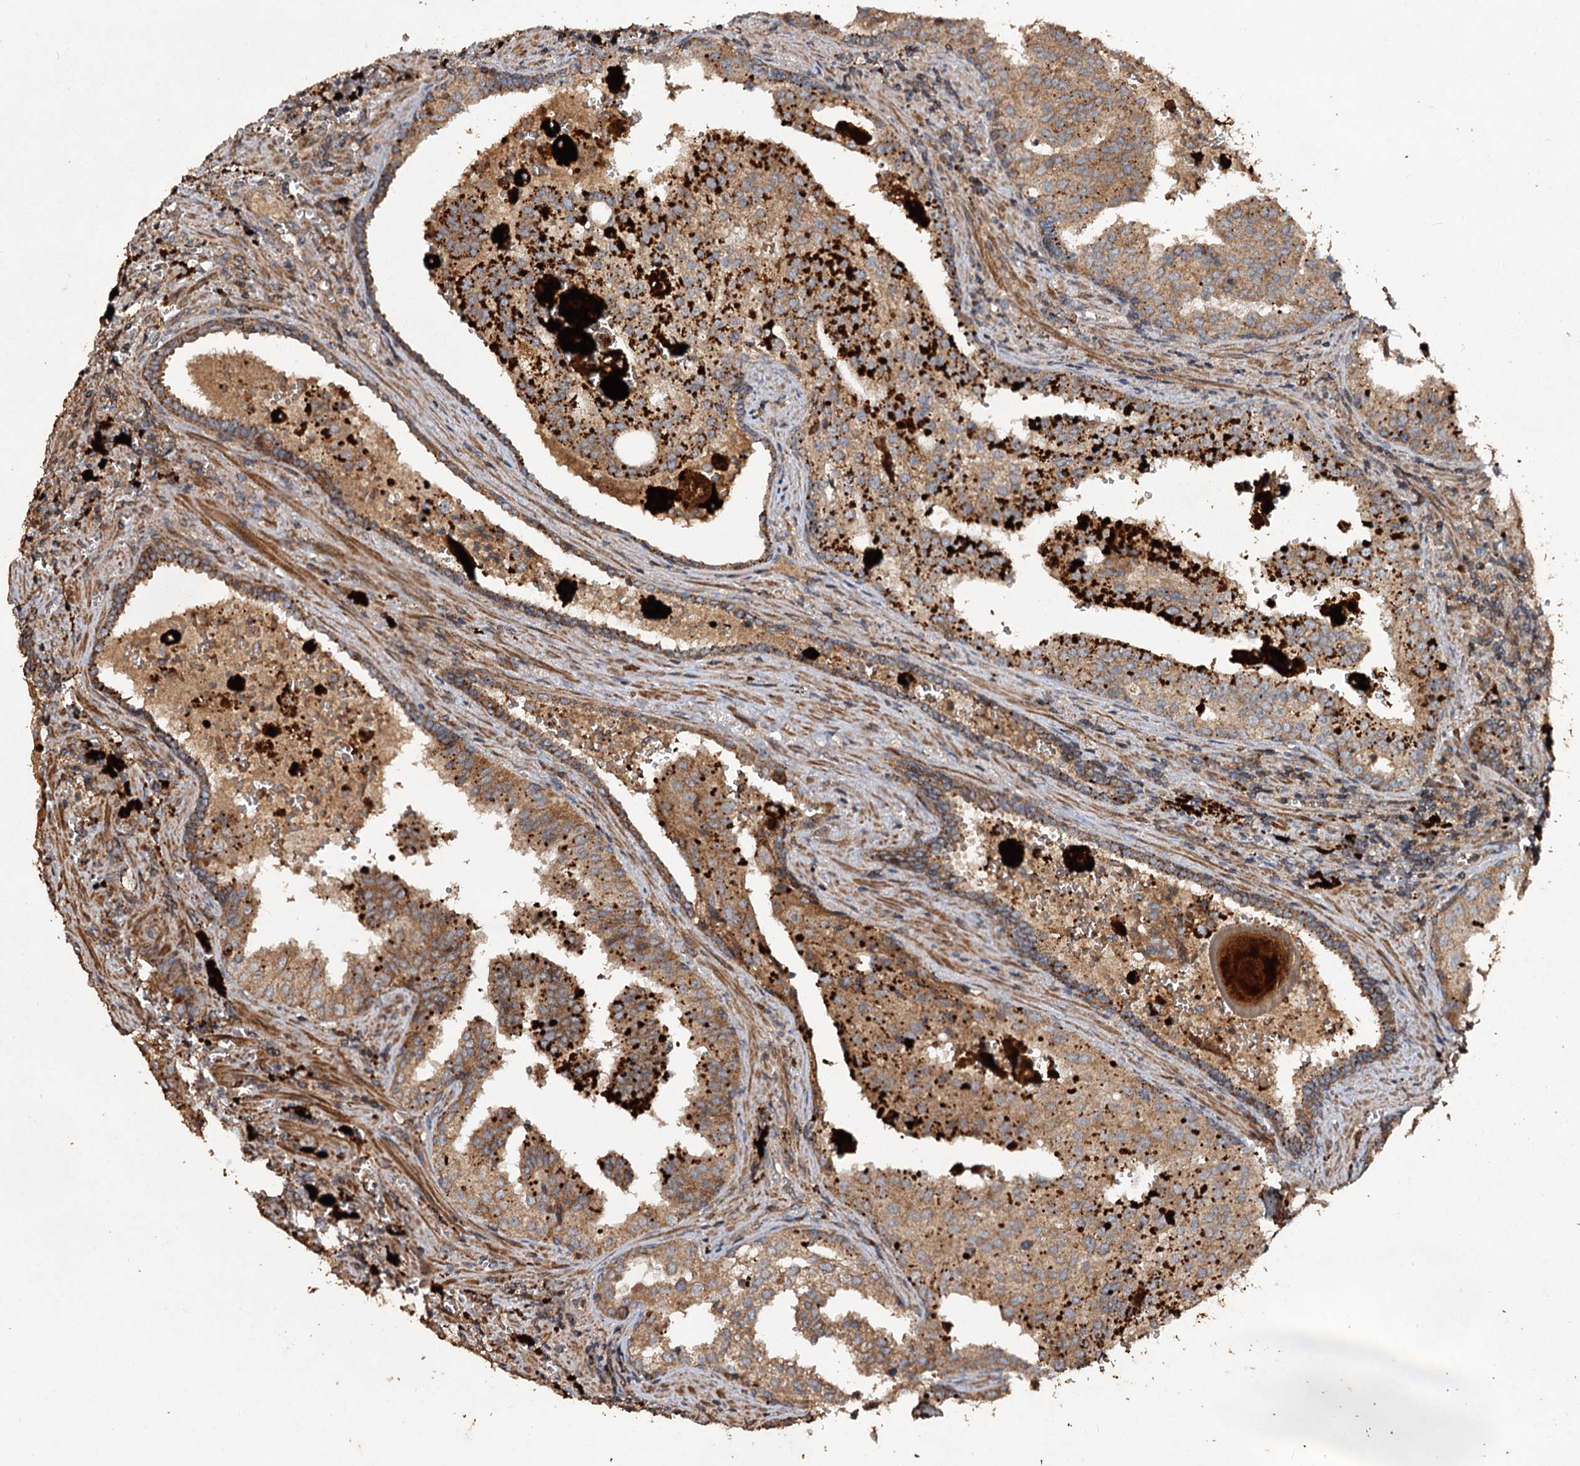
{"staining": {"intensity": "moderate", "quantity": ">75%", "location": "cytoplasmic/membranous"}, "tissue": "prostate cancer", "cell_type": "Tumor cells", "image_type": "cancer", "snomed": [{"axis": "morphology", "description": "Adenocarcinoma, High grade"}, {"axis": "topography", "description": "Prostate"}], "caption": "The histopathology image demonstrates immunohistochemical staining of high-grade adenocarcinoma (prostate). There is moderate cytoplasmic/membranous expression is appreciated in approximately >75% of tumor cells.", "gene": "NOTCH2NLA", "patient": {"sex": "male", "age": 68}}